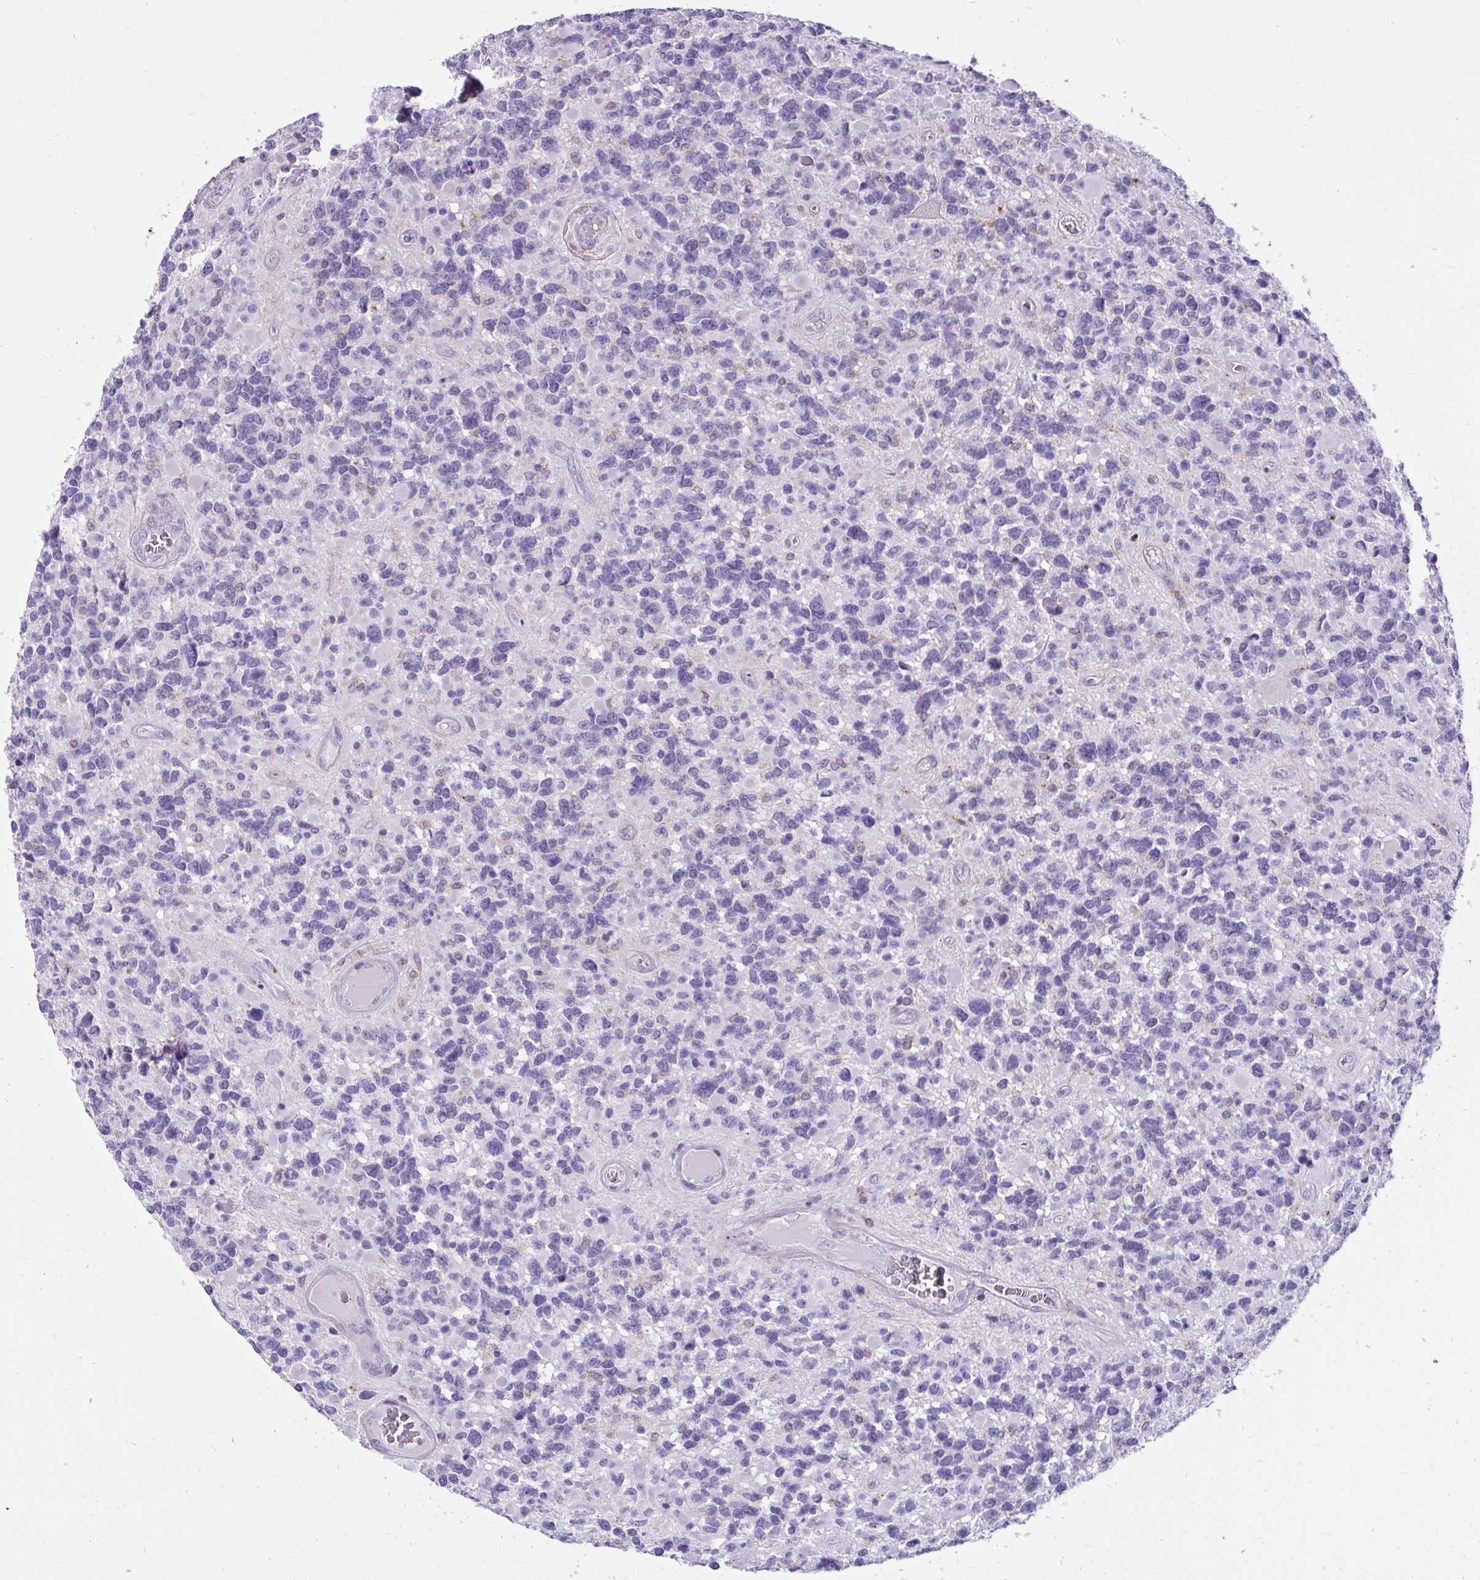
{"staining": {"intensity": "negative", "quantity": "none", "location": "none"}, "tissue": "glioma", "cell_type": "Tumor cells", "image_type": "cancer", "snomed": [{"axis": "morphology", "description": "Glioma, malignant, High grade"}, {"axis": "topography", "description": "Brain"}], "caption": "There is no significant expression in tumor cells of malignant high-grade glioma.", "gene": "CTSZ", "patient": {"sex": "female", "age": 40}}